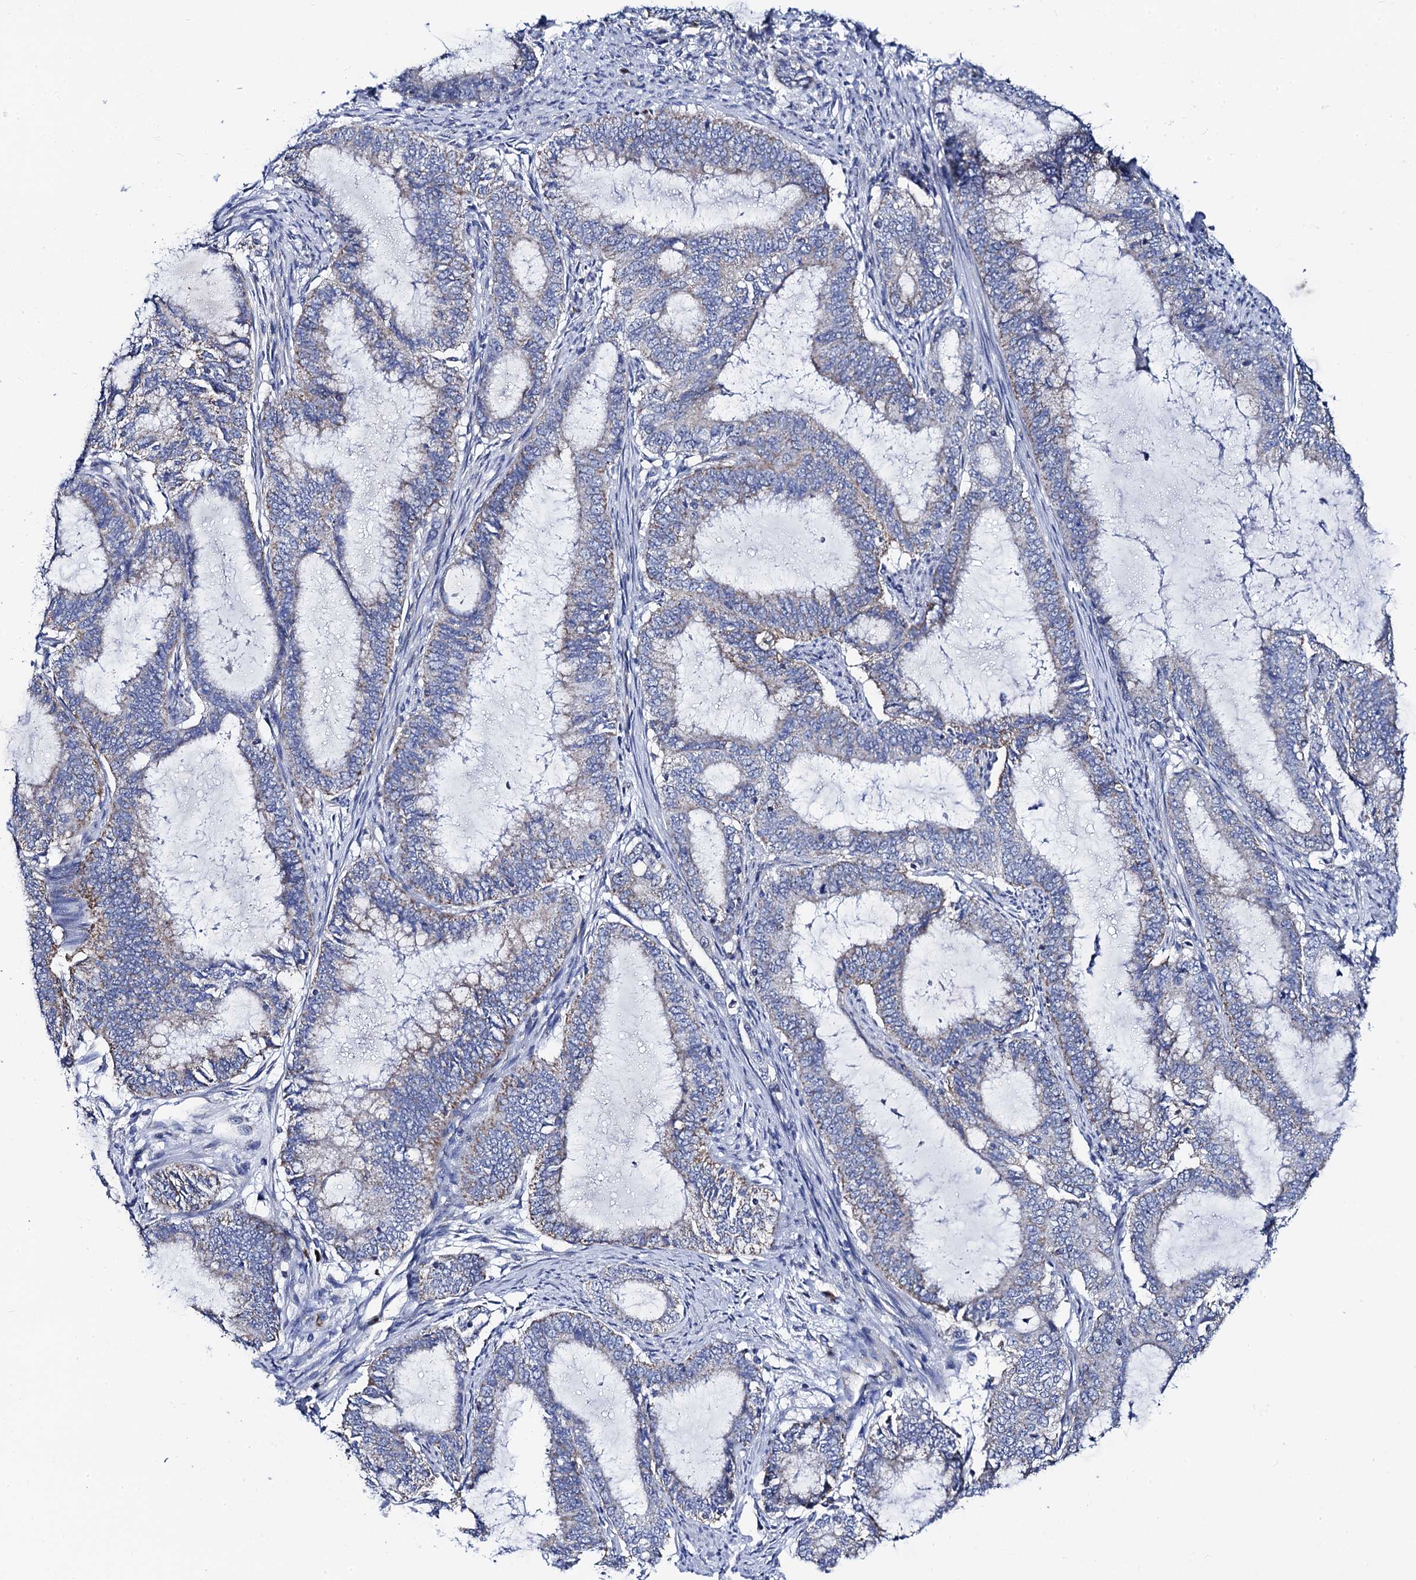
{"staining": {"intensity": "weak", "quantity": "<25%", "location": "cytoplasmic/membranous"}, "tissue": "endometrial cancer", "cell_type": "Tumor cells", "image_type": "cancer", "snomed": [{"axis": "morphology", "description": "Adenocarcinoma, NOS"}, {"axis": "topography", "description": "Endometrium"}], "caption": "Immunohistochemical staining of adenocarcinoma (endometrial) exhibits no significant positivity in tumor cells. (DAB (3,3'-diaminobenzidine) IHC, high magnification).", "gene": "ACADSB", "patient": {"sex": "female", "age": 51}}